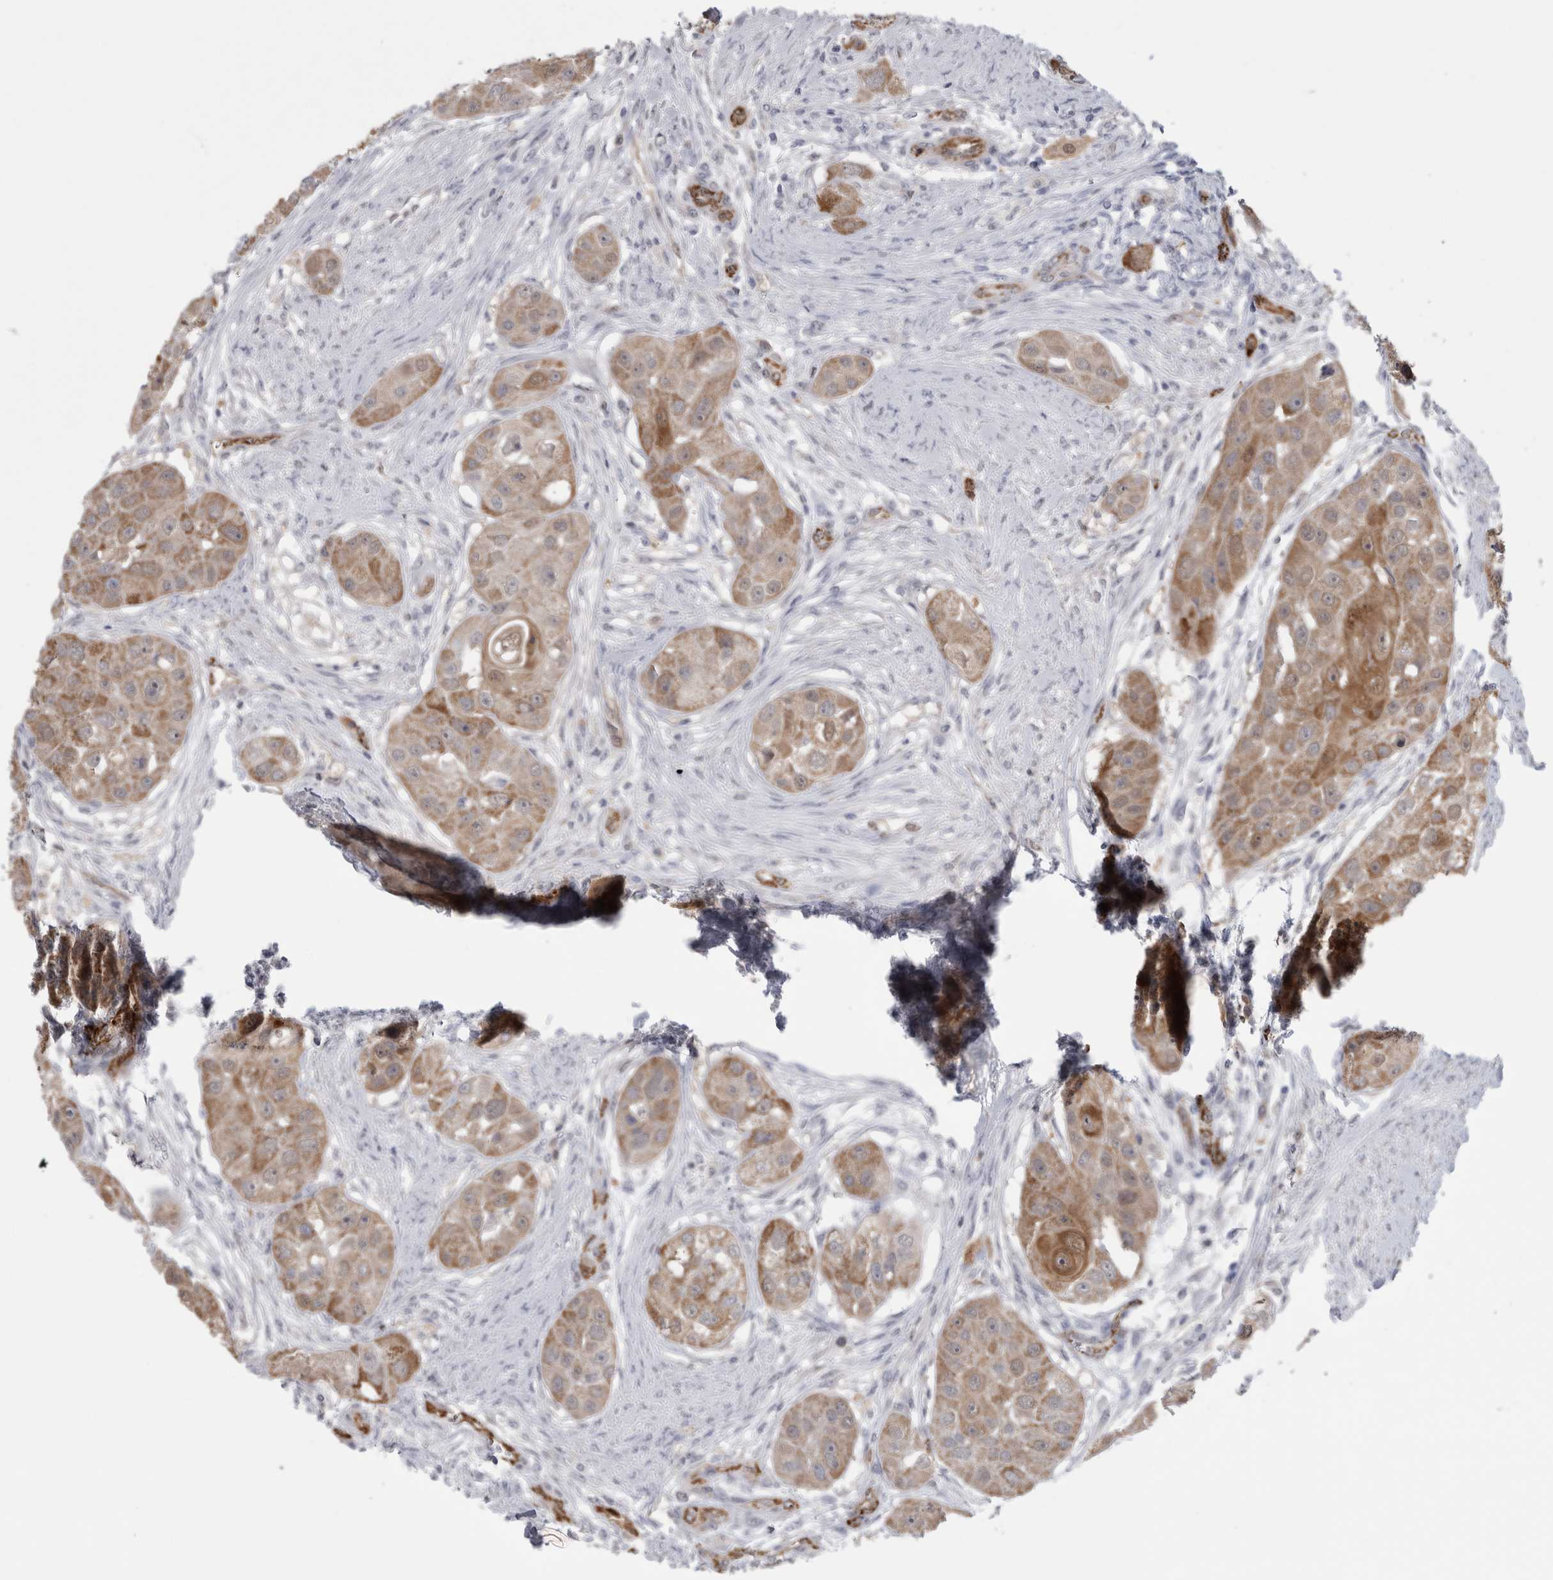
{"staining": {"intensity": "moderate", "quantity": ">75%", "location": "cytoplasmic/membranous"}, "tissue": "head and neck cancer", "cell_type": "Tumor cells", "image_type": "cancer", "snomed": [{"axis": "morphology", "description": "Normal tissue, NOS"}, {"axis": "morphology", "description": "Squamous cell carcinoma, NOS"}, {"axis": "topography", "description": "Skeletal muscle"}, {"axis": "topography", "description": "Head-Neck"}], "caption": "Protein staining of head and neck cancer (squamous cell carcinoma) tissue reveals moderate cytoplasmic/membranous expression in approximately >75% of tumor cells.", "gene": "ACOT7", "patient": {"sex": "male", "age": 51}}